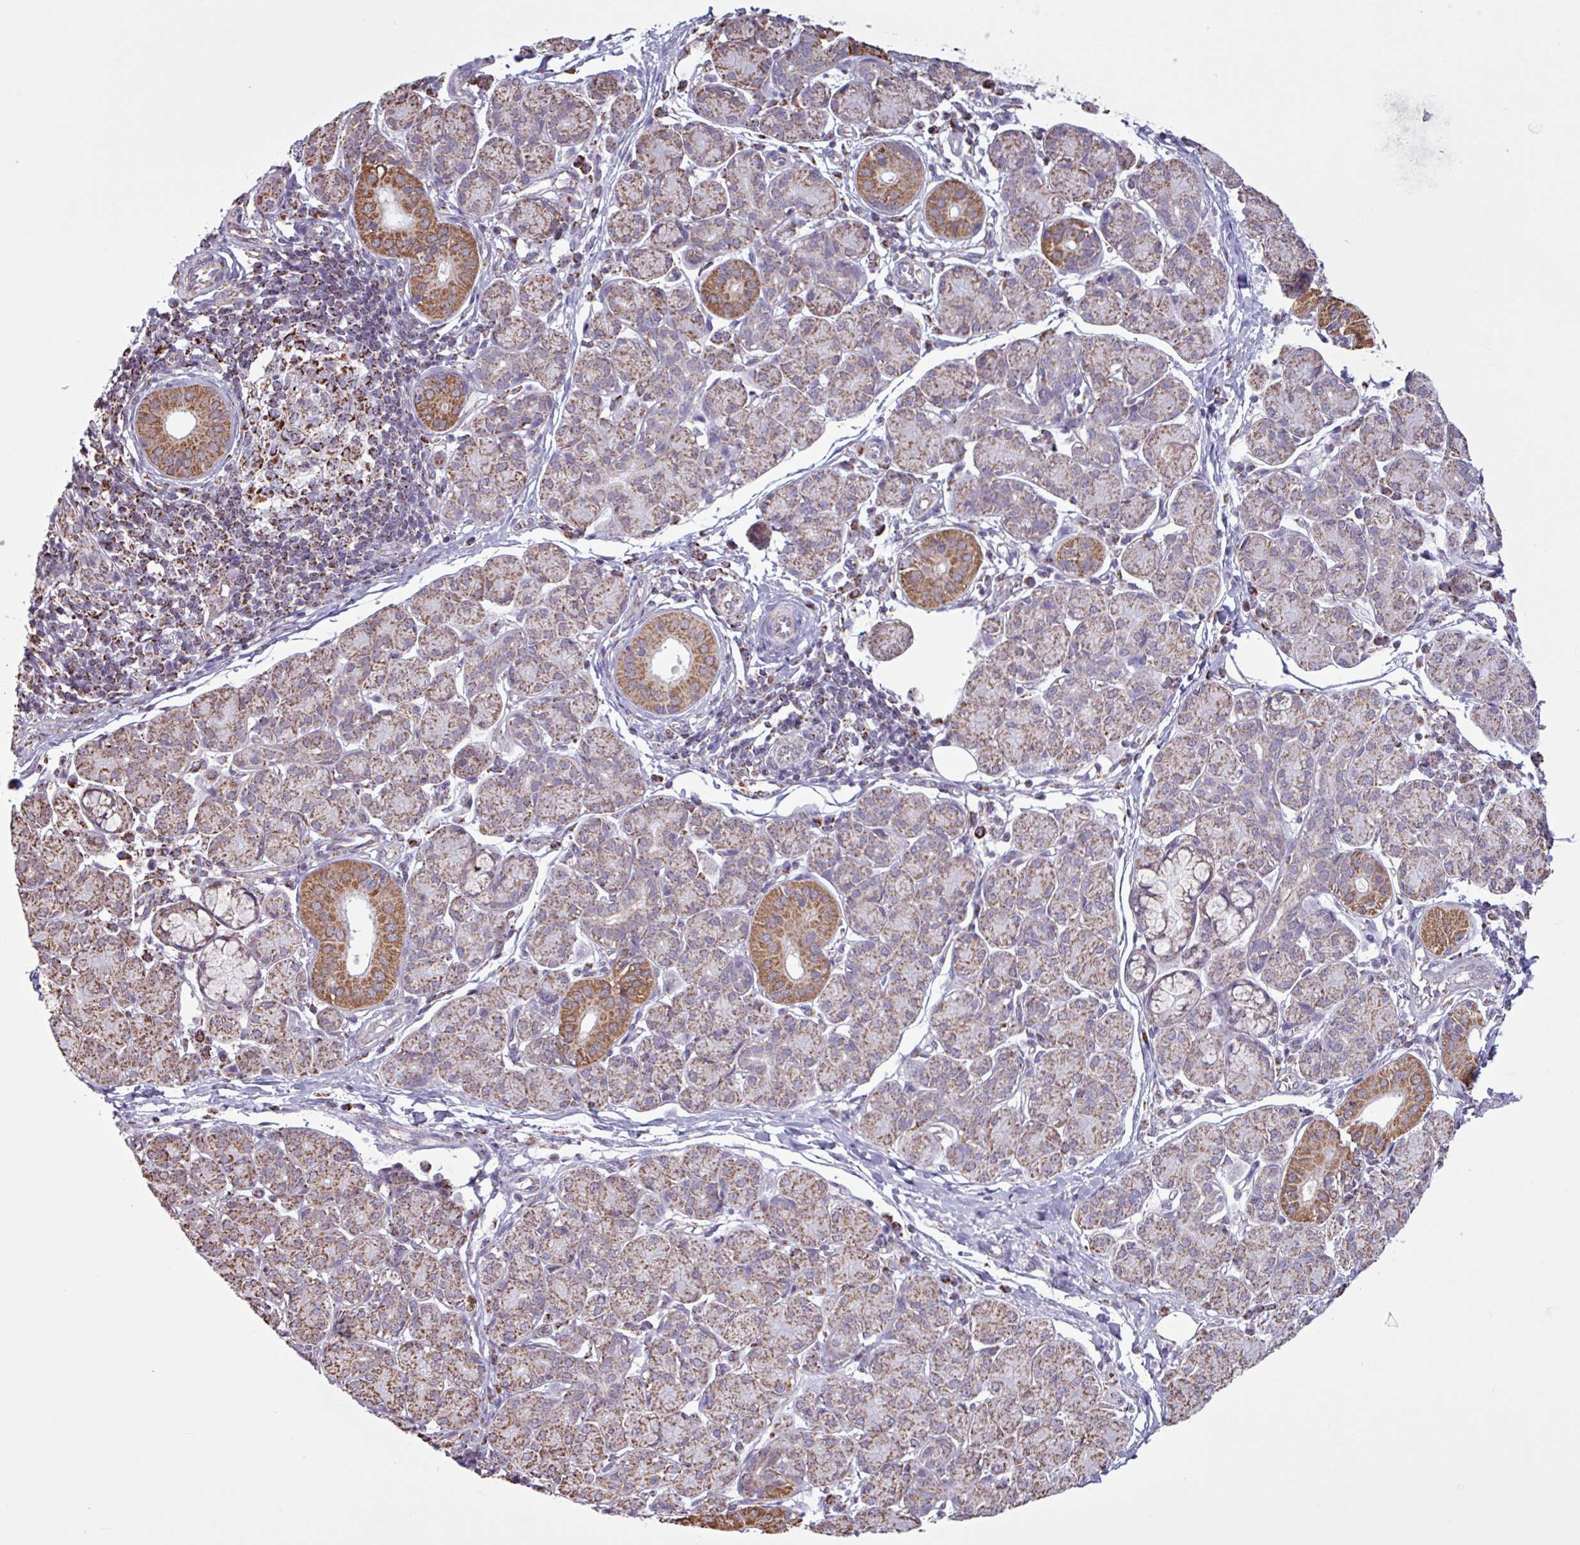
{"staining": {"intensity": "strong", "quantity": "25%-75%", "location": "cytoplasmic/membranous"}, "tissue": "salivary gland", "cell_type": "Glandular cells", "image_type": "normal", "snomed": [{"axis": "morphology", "description": "Normal tissue, NOS"}, {"axis": "morphology", "description": "Inflammation, NOS"}, {"axis": "topography", "description": "Lymph node"}, {"axis": "topography", "description": "Salivary gland"}], "caption": "Salivary gland stained with DAB (3,3'-diaminobenzidine) immunohistochemistry reveals high levels of strong cytoplasmic/membranous staining in about 25%-75% of glandular cells.", "gene": "ALG8", "patient": {"sex": "male", "age": 3}}